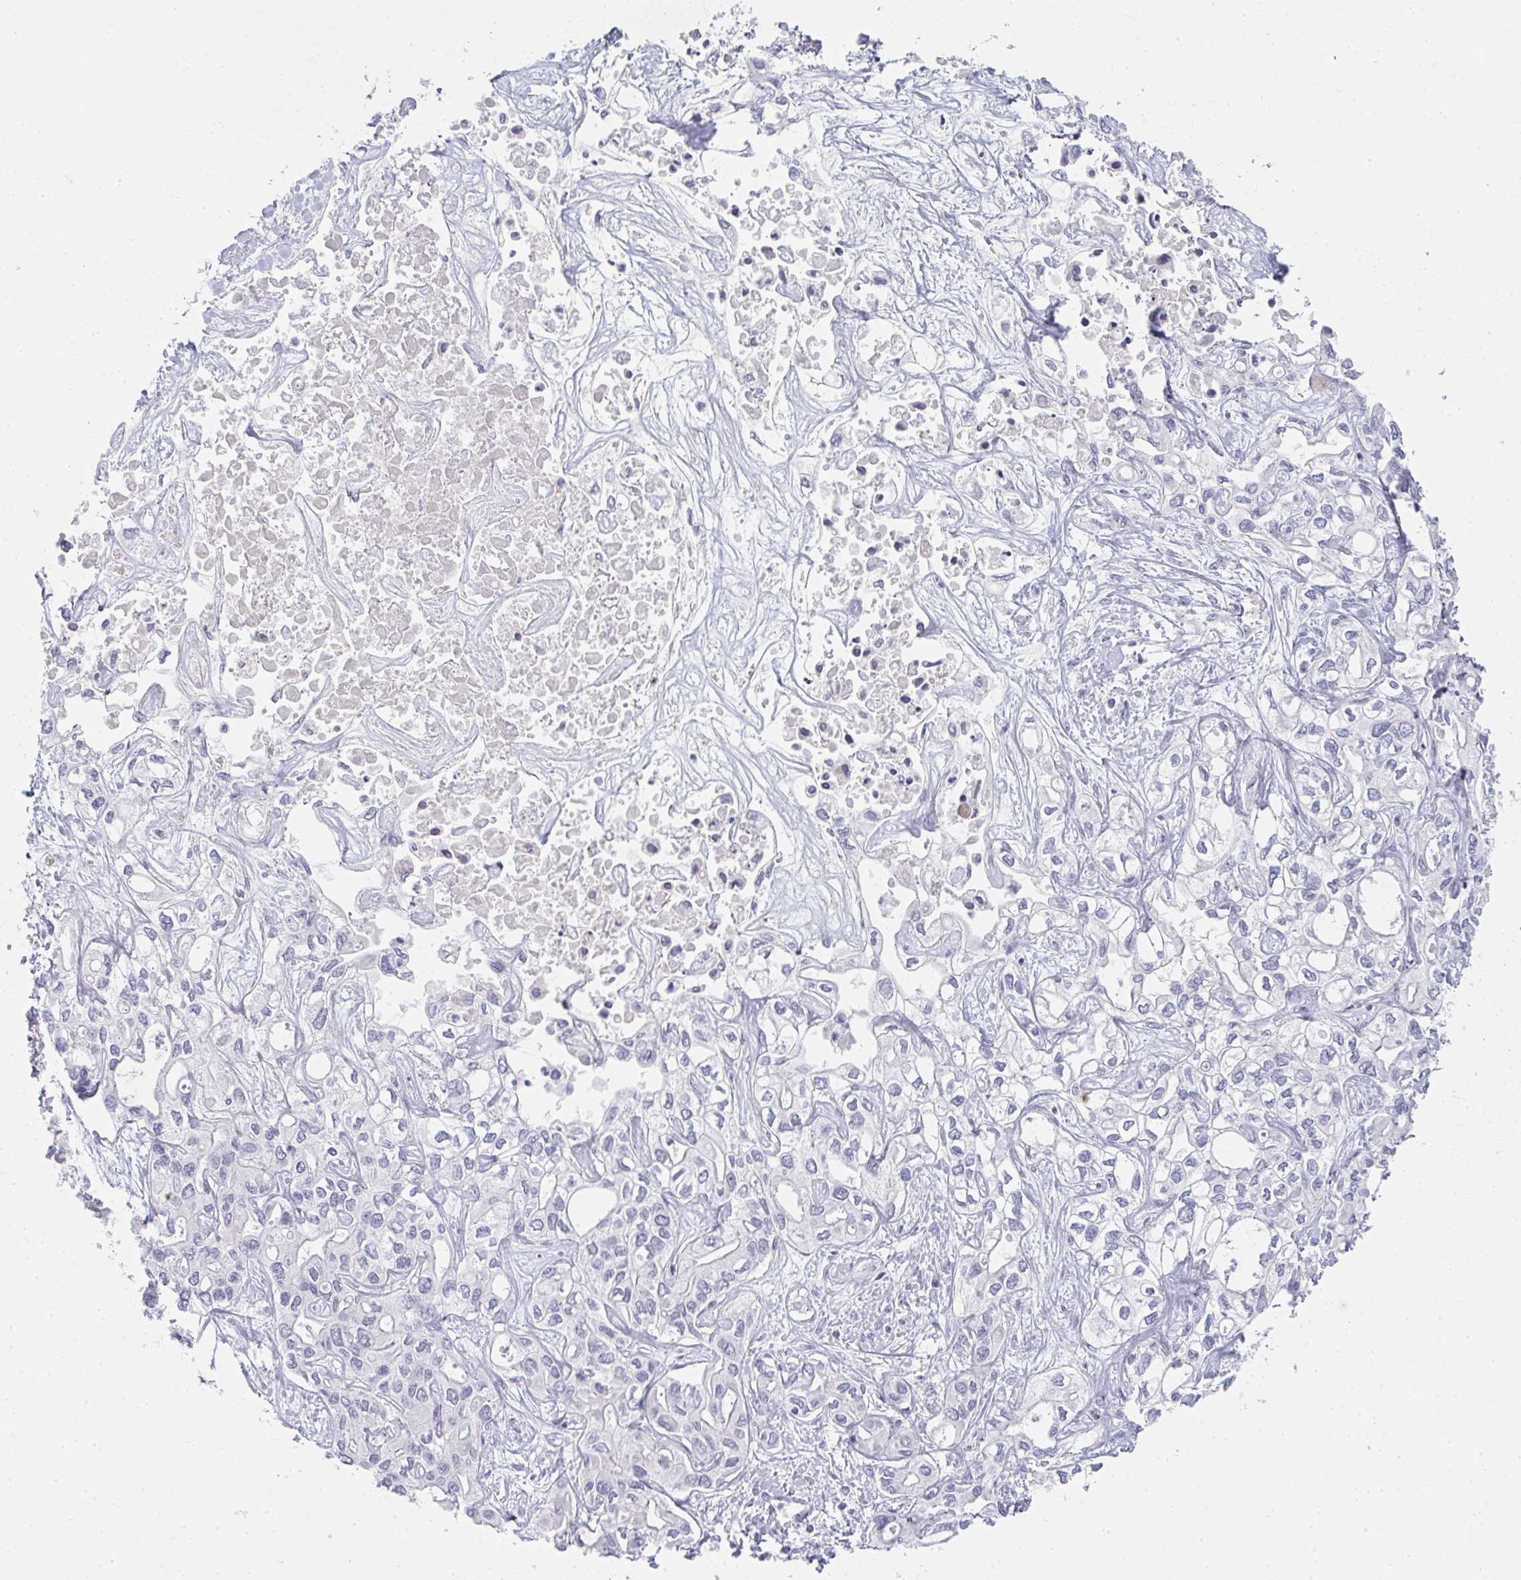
{"staining": {"intensity": "negative", "quantity": "none", "location": "none"}, "tissue": "liver cancer", "cell_type": "Tumor cells", "image_type": "cancer", "snomed": [{"axis": "morphology", "description": "Cholangiocarcinoma"}, {"axis": "topography", "description": "Liver"}], "caption": "This is an IHC photomicrograph of human liver cholangiocarcinoma. There is no expression in tumor cells.", "gene": "NEU2", "patient": {"sex": "female", "age": 64}}